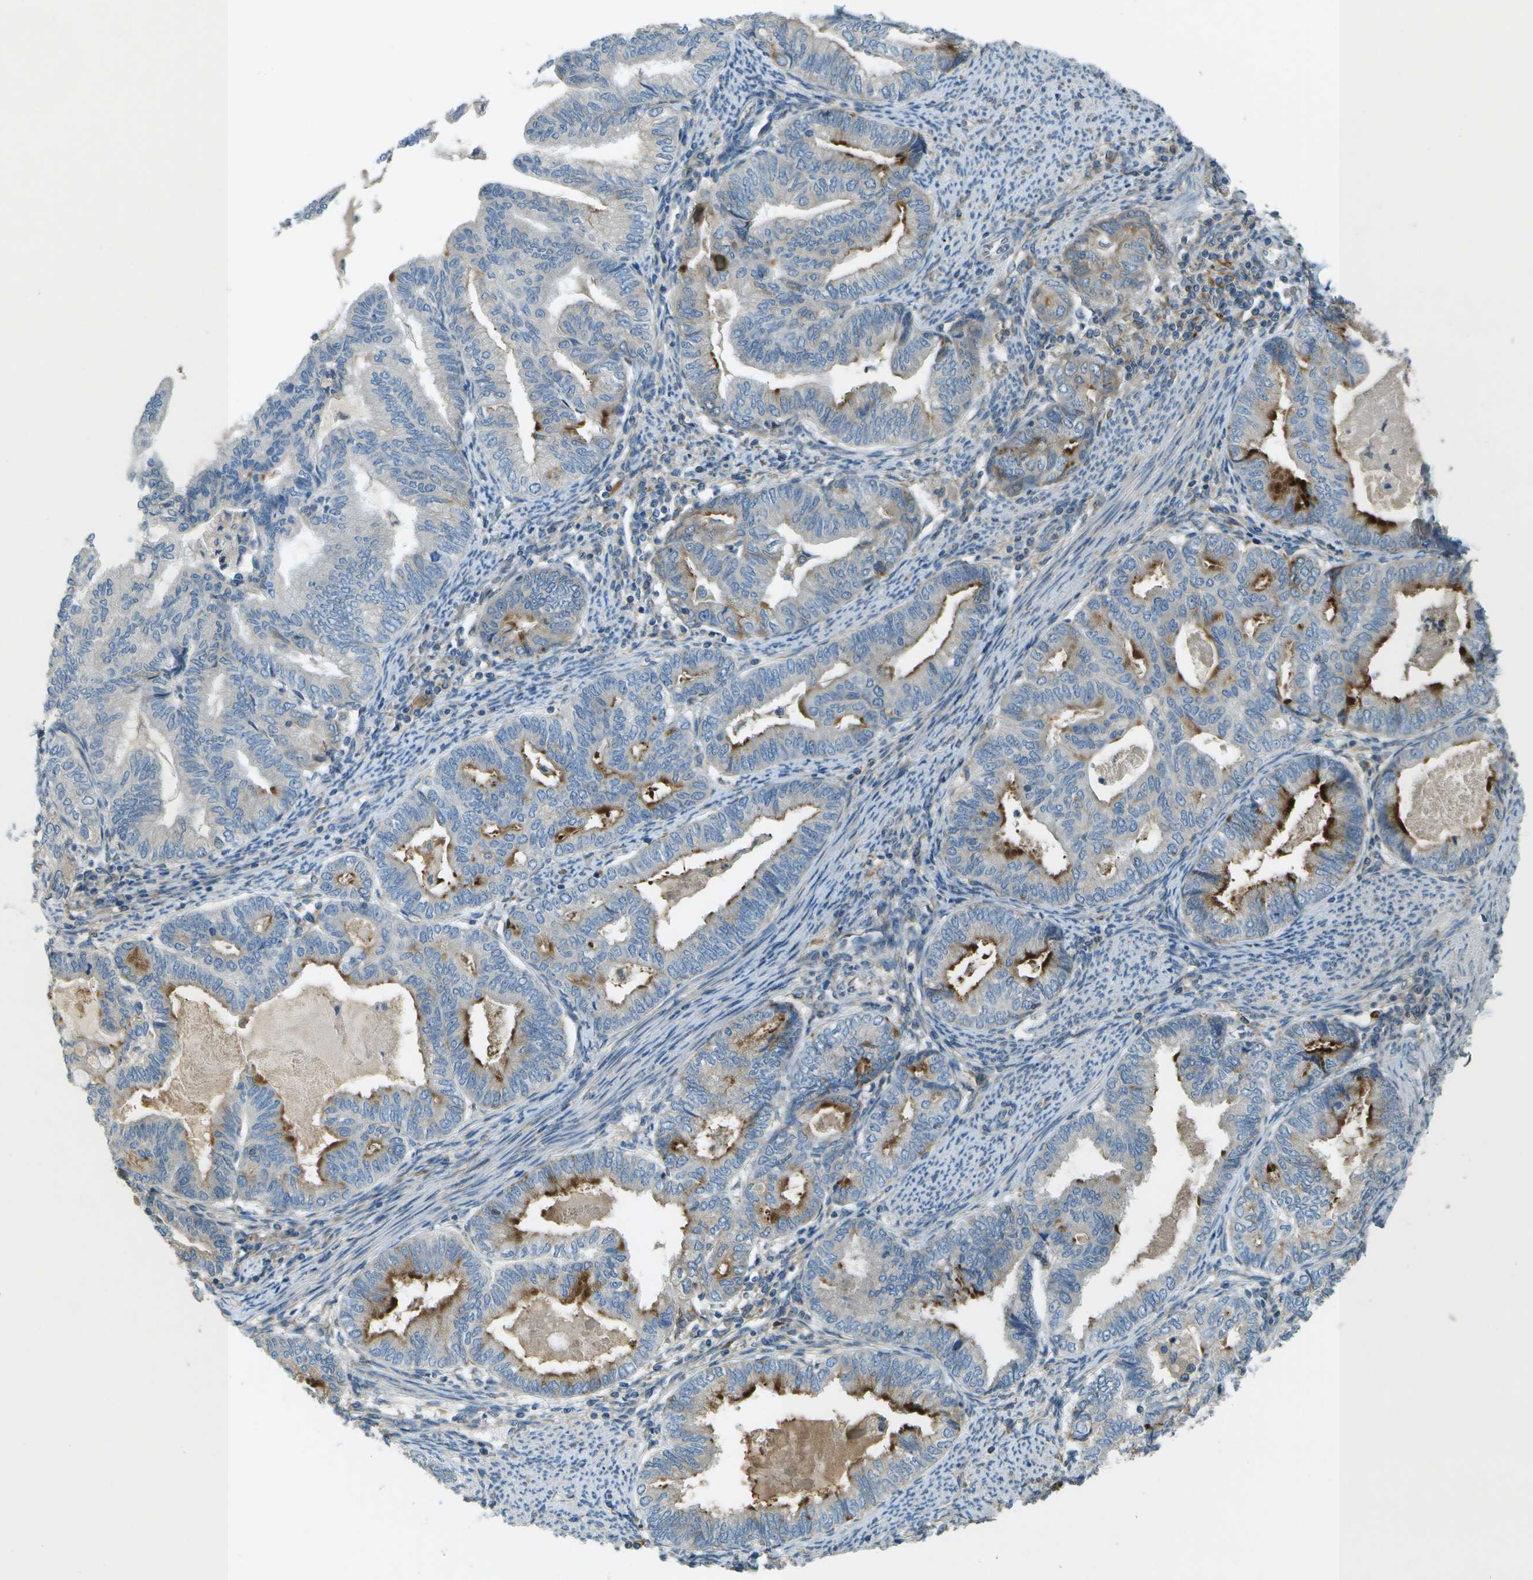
{"staining": {"intensity": "weak", "quantity": "25%-75%", "location": "cytoplasmic/membranous"}, "tissue": "endometrial cancer", "cell_type": "Tumor cells", "image_type": "cancer", "snomed": [{"axis": "morphology", "description": "Adenocarcinoma, NOS"}, {"axis": "topography", "description": "Endometrium"}], "caption": "High-power microscopy captured an immunohistochemistry (IHC) image of endometrial cancer (adenocarcinoma), revealing weak cytoplasmic/membranous expression in approximately 25%-75% of tumor cells.", "gene": "SAMSN1", "patient": {"sex": "female", "age": 79}}